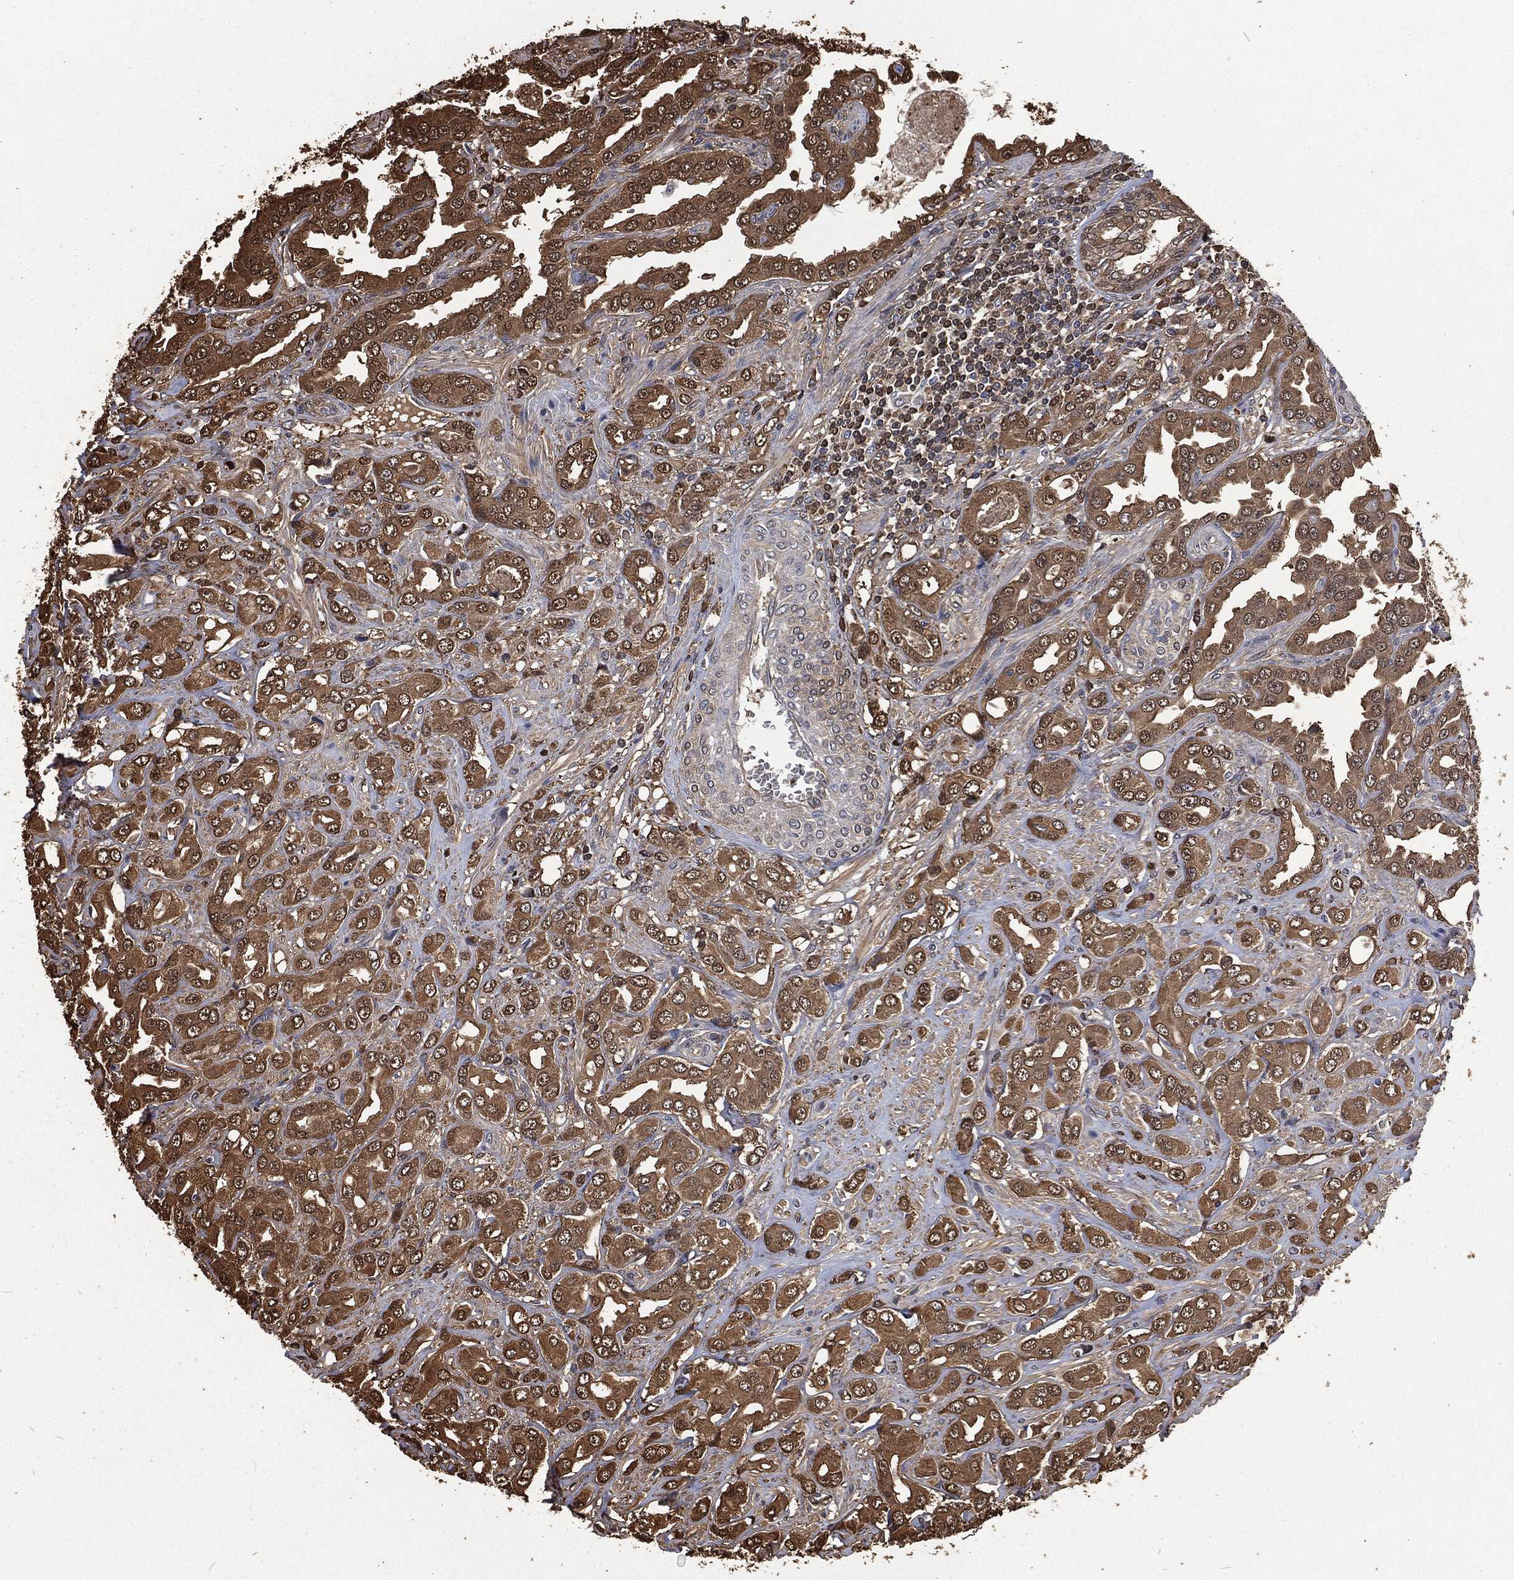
{"staining": {"intensity": "moderate", "quantity": ">75%", "location": "cytoplasmic/membranous"}, "tissue": "prostate cancer", "cell_type": "Tumor cells", "image_type": "cancer", "snomed": [{"axis": "morphology", "description": "Adenocarcinoma, NOS"}, {"axis": "topography", "description": "Prostate and seminal vesicle, NOS"}, {"axis": "topography", "description": "Prostate"}], "caption": "About >75% of tumor cells in human prostate cancer (adenocarcinoma) reveal moderate cytoplasmic/membranous protein staining as visualized by brown immunohistochemical staining.", "gene": "PRDX4", "patient": {"sex": "male", "age": 69}}